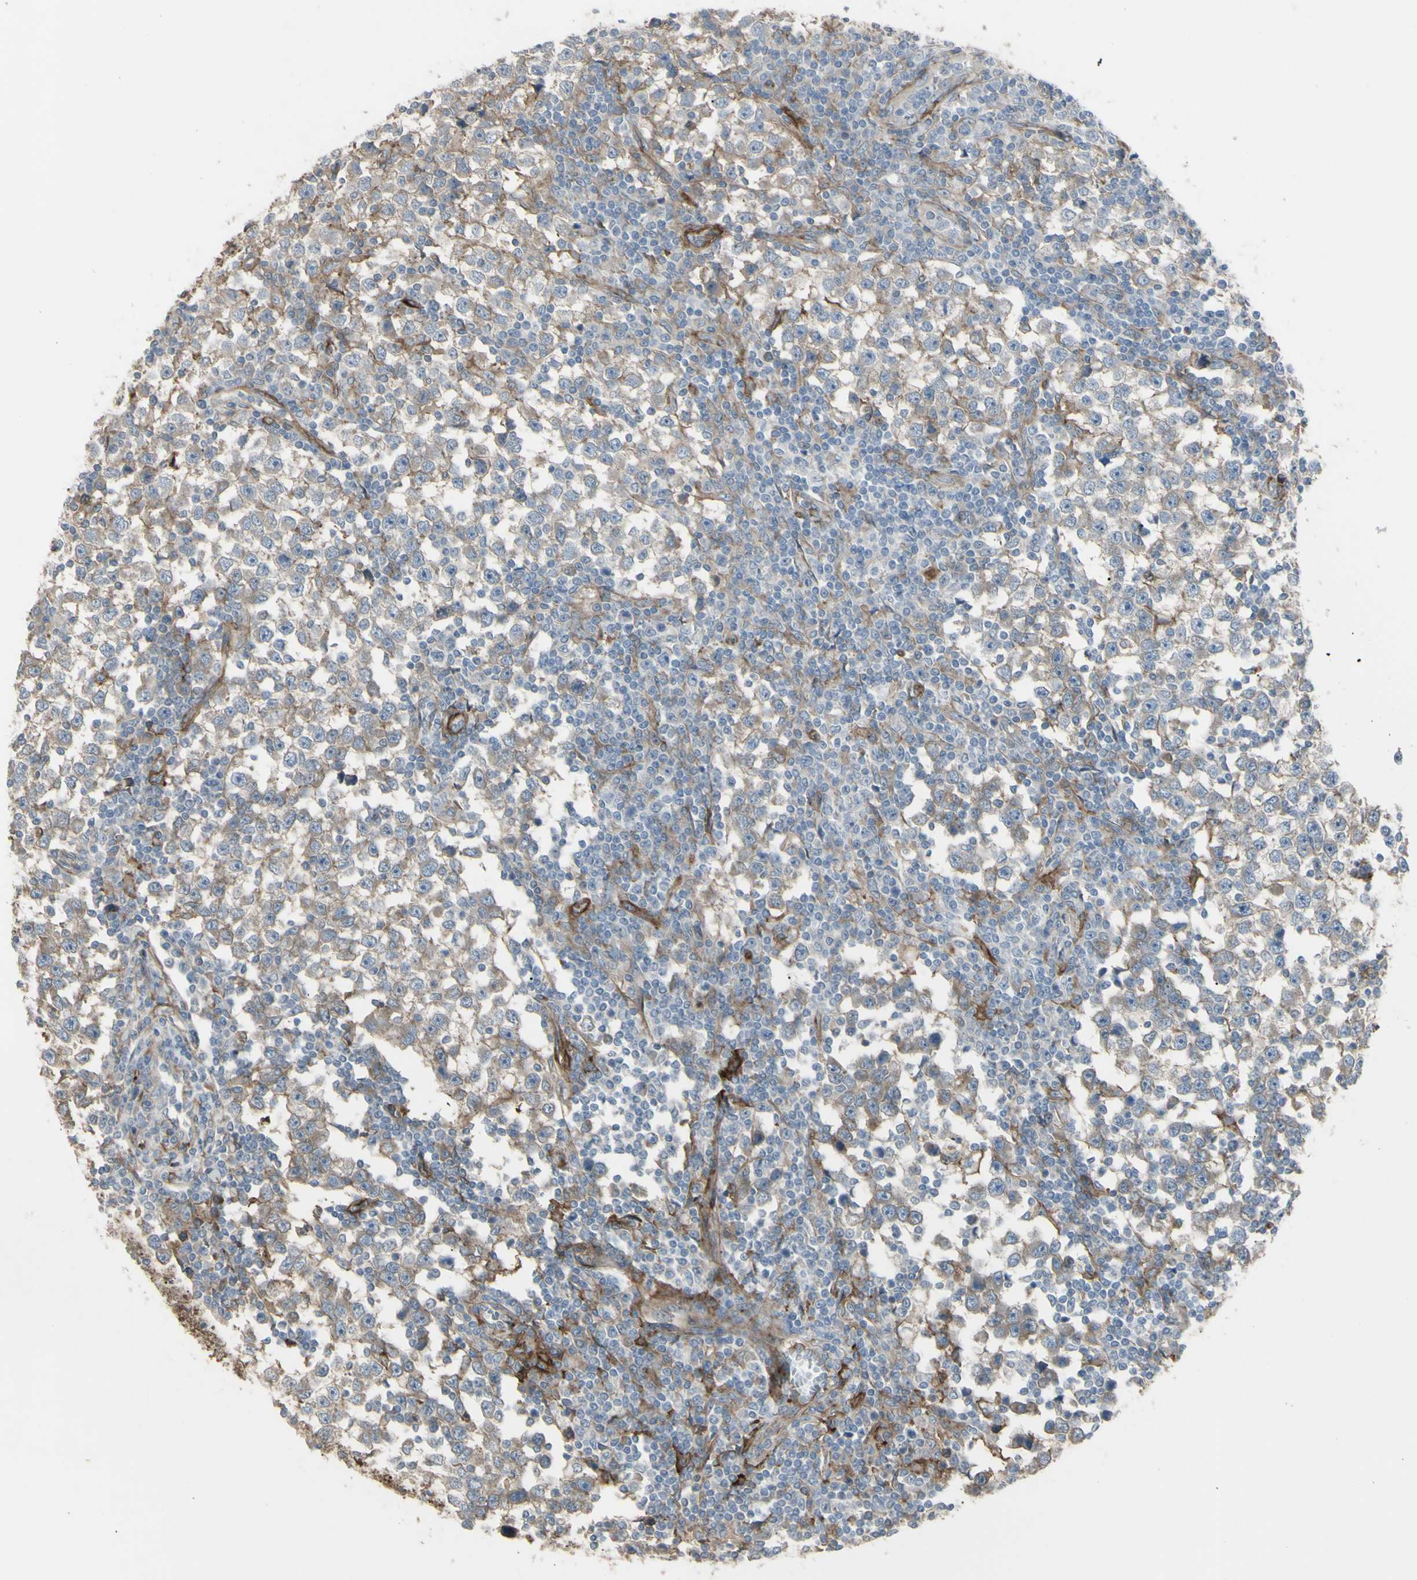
{"staining": {"intensity": "weak", "quantity": "<25%", "location": "cytoplasmic/membranous"}, "tissue": "testis cancer", "cell_type": "Tumor cells", "image_type": "cancer", "snomed": [{"axis": "morphology", "description": "Seminoma, NOS"}, {"axis": "topography", "description": "Testis"}], "caption": "IHC image of testis seminoma stained for a protein (brown), which exhibits no expression in tumor cells.", "gene": "CD276", "patient": {"sex": "male", "age": 65}}